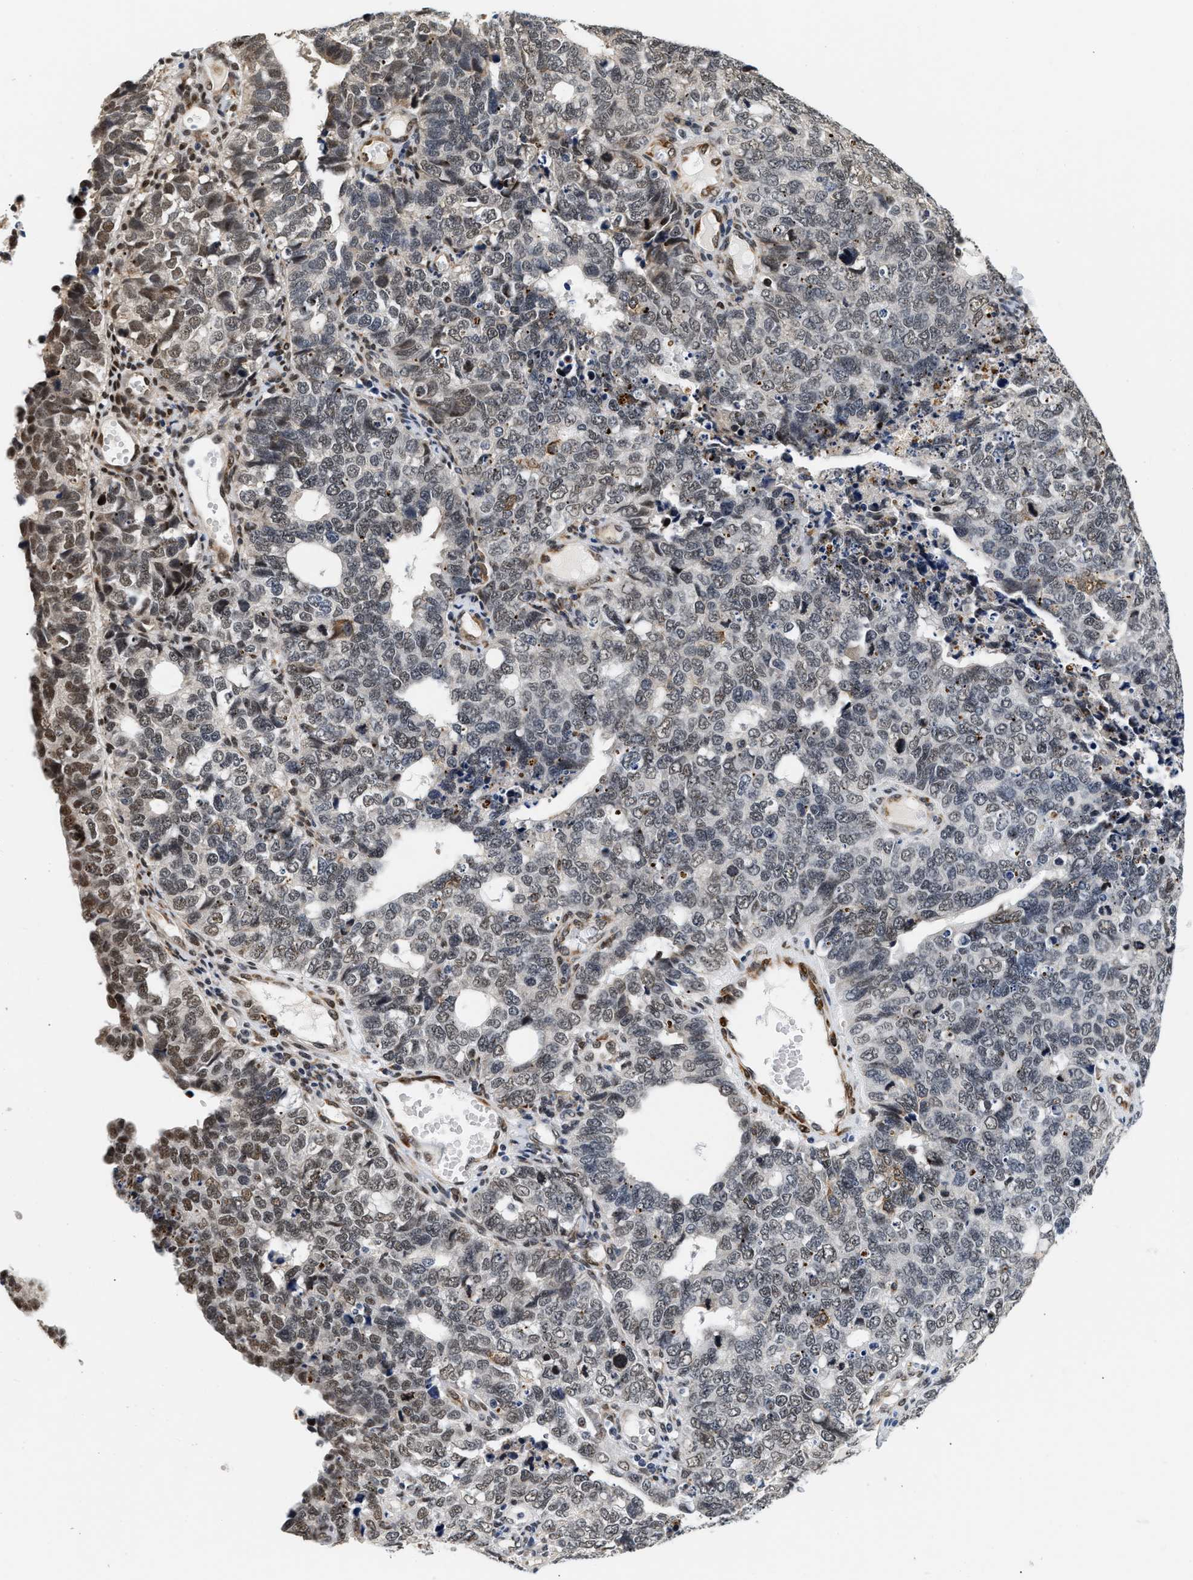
{"staining": {"intensity": "moderate", "quantity": "<25%", "location": "cytoplasmic/membranous,nuclear"}, "tissue": "cervical cancer", "cell_type": "Tumor cells", "image_type": "cancer", "snomed": [{"axis": "morphology", "description": "Squamous cell carcinoma, NOS"}, {"axis": "topography", "description": "Cervix"}], "caption": "This is an image of IHC staining of cervical cancer (squamous cell carcinoma), which shows moderate expression in the cytoplasmic/membranous and nuclear of tumor cells.", "gene": "THOC1", "patient": {"sex": "female", "age": 63}}